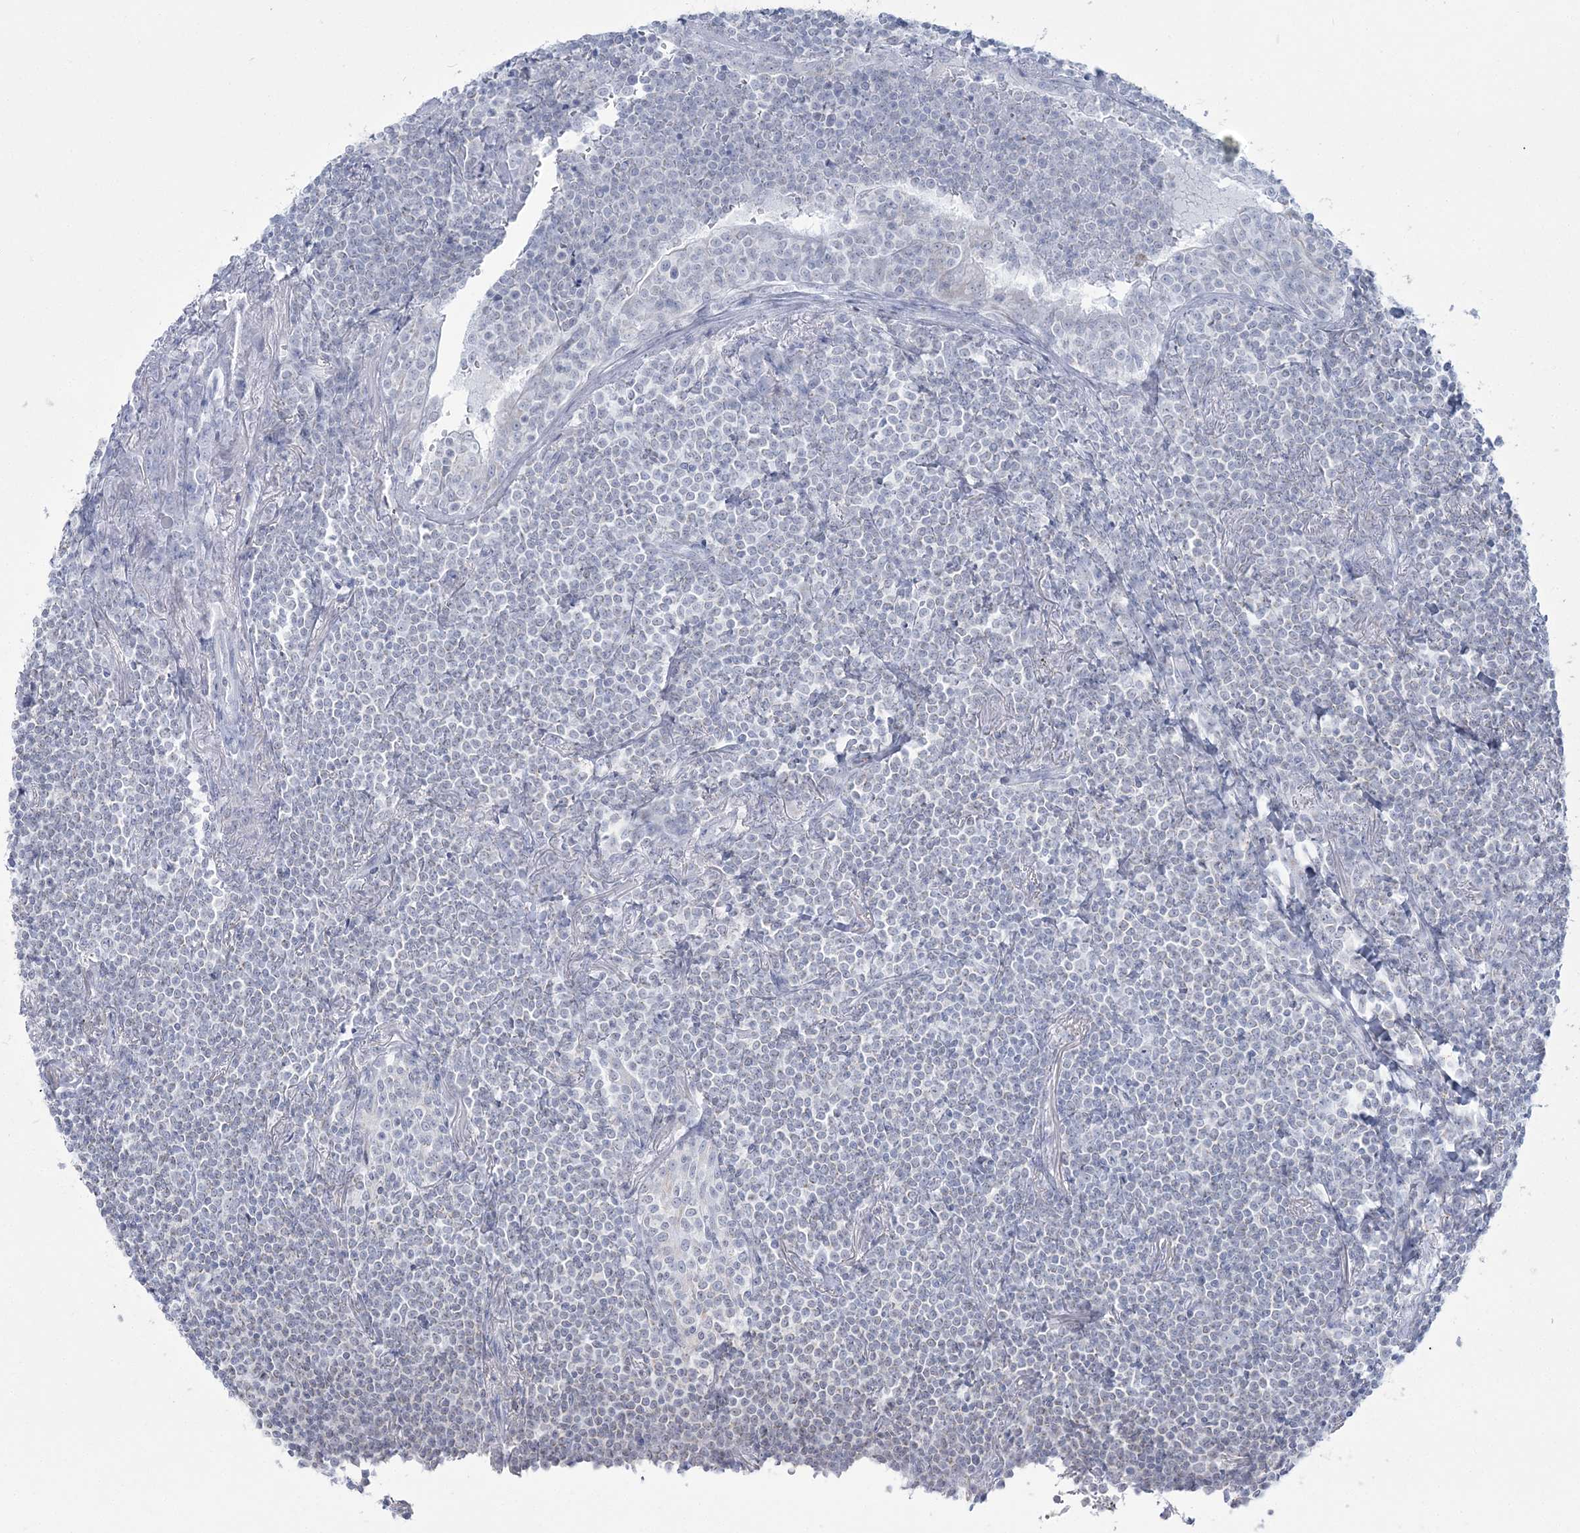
{"staining": {"intensity": "negative", "quantity": "none", "location": "none"}, "tissue": "lymphoma", "cell_type": "Tumor cells", "image_type": "cancer", "snomed": [{"axis": "morphology", "description": "Malignant lymphoma, non-Hodgkin's type, Low grade"}, {"axis": "topography", "description": "Lung"}], "caption": "An IHC image of lymphoma is shown. There is no staining in tumor cells of lymphoma.", "gene": "ZNF843", "patient": {"sex": "female", "age": 71}}